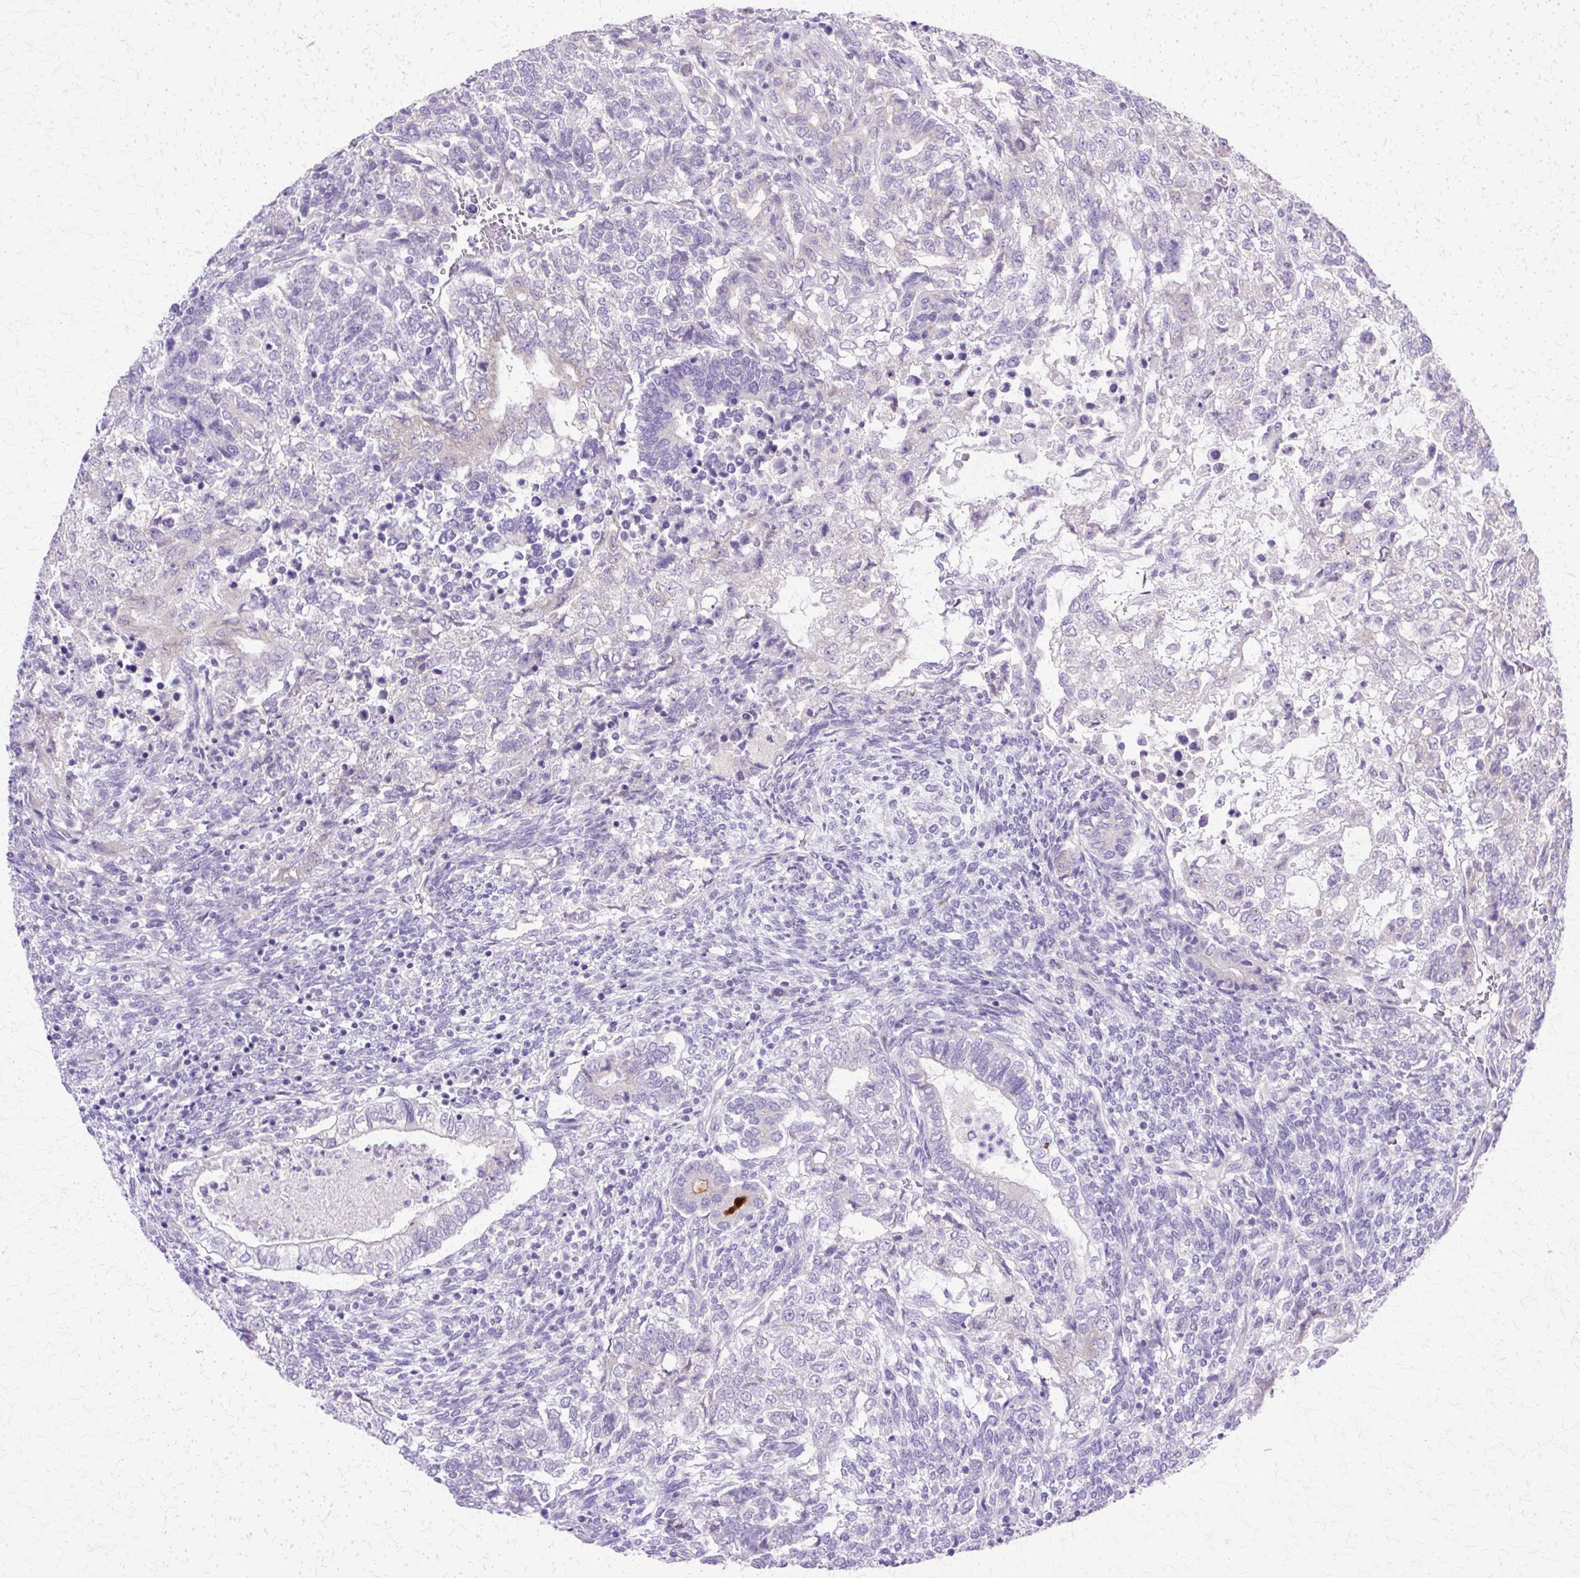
{"staining": {"intensity": "negative", "quantity": "none", "location": "none"}, "tissue": "testis cancer", "cell_type": "Tumor cells", "image_type": "cancer", "snomed": [{"axis": "morphology", "description": "Carcinoma, Embryonal, NOS"}, {"axis": "topography", "description": "Testis"}], "caption": "Embryonal carcinoma (testis) was stained to show a protein in brown. There is no significant staining in tumor cells. (Stains: DAB immunohistochemistry (IHC) with hematoxylin counter stain, Microscopy: brightfield microscopy at high magnification).", "gene": "TBC1D3G", "patient": {"sex": "male", "age": 23}}